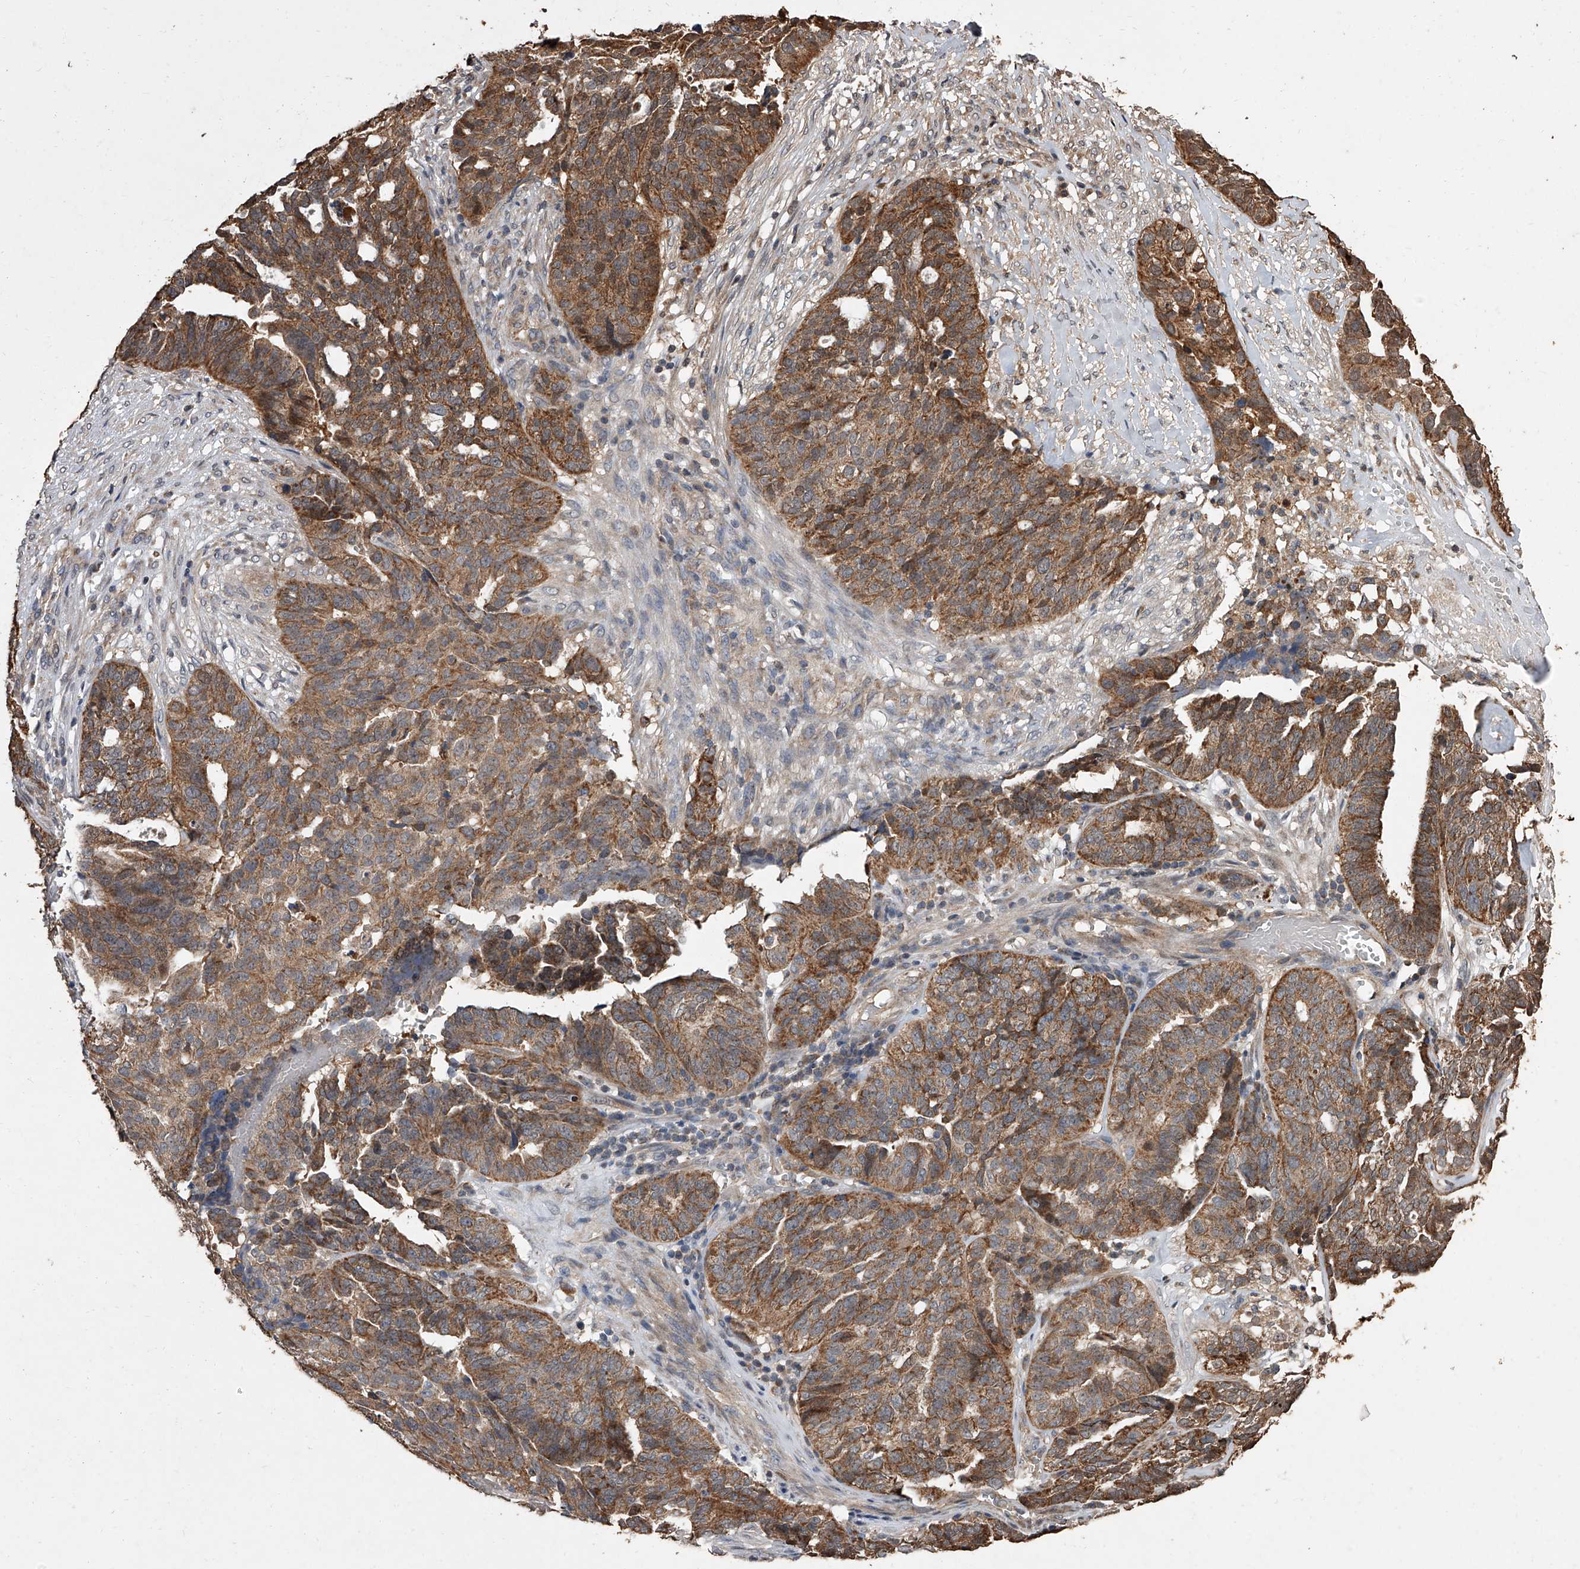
{"staining": {"intensity": "moderate", "quantity": ">75%", "location": "cytoplasmic/membranous"}, "tissue": "ovarian cancer", "cell_type": "Tumor cells", "image_type": "cancer", "snomed": [{"axis": "morphology", "description": "Cystadenocarcinoma, serous, NOS"}, {"axis": "topography", "description": "Ovary"}], "caption": "Immunohistochemical staining of serous cystadenocarcinoma (ovarian) shows medium levels of moderate cytoplasmic/membranous protein staining in about >75% of tumor cells.", "gene": "LTV1", "patient": {"sex": "female", "age": 59}}